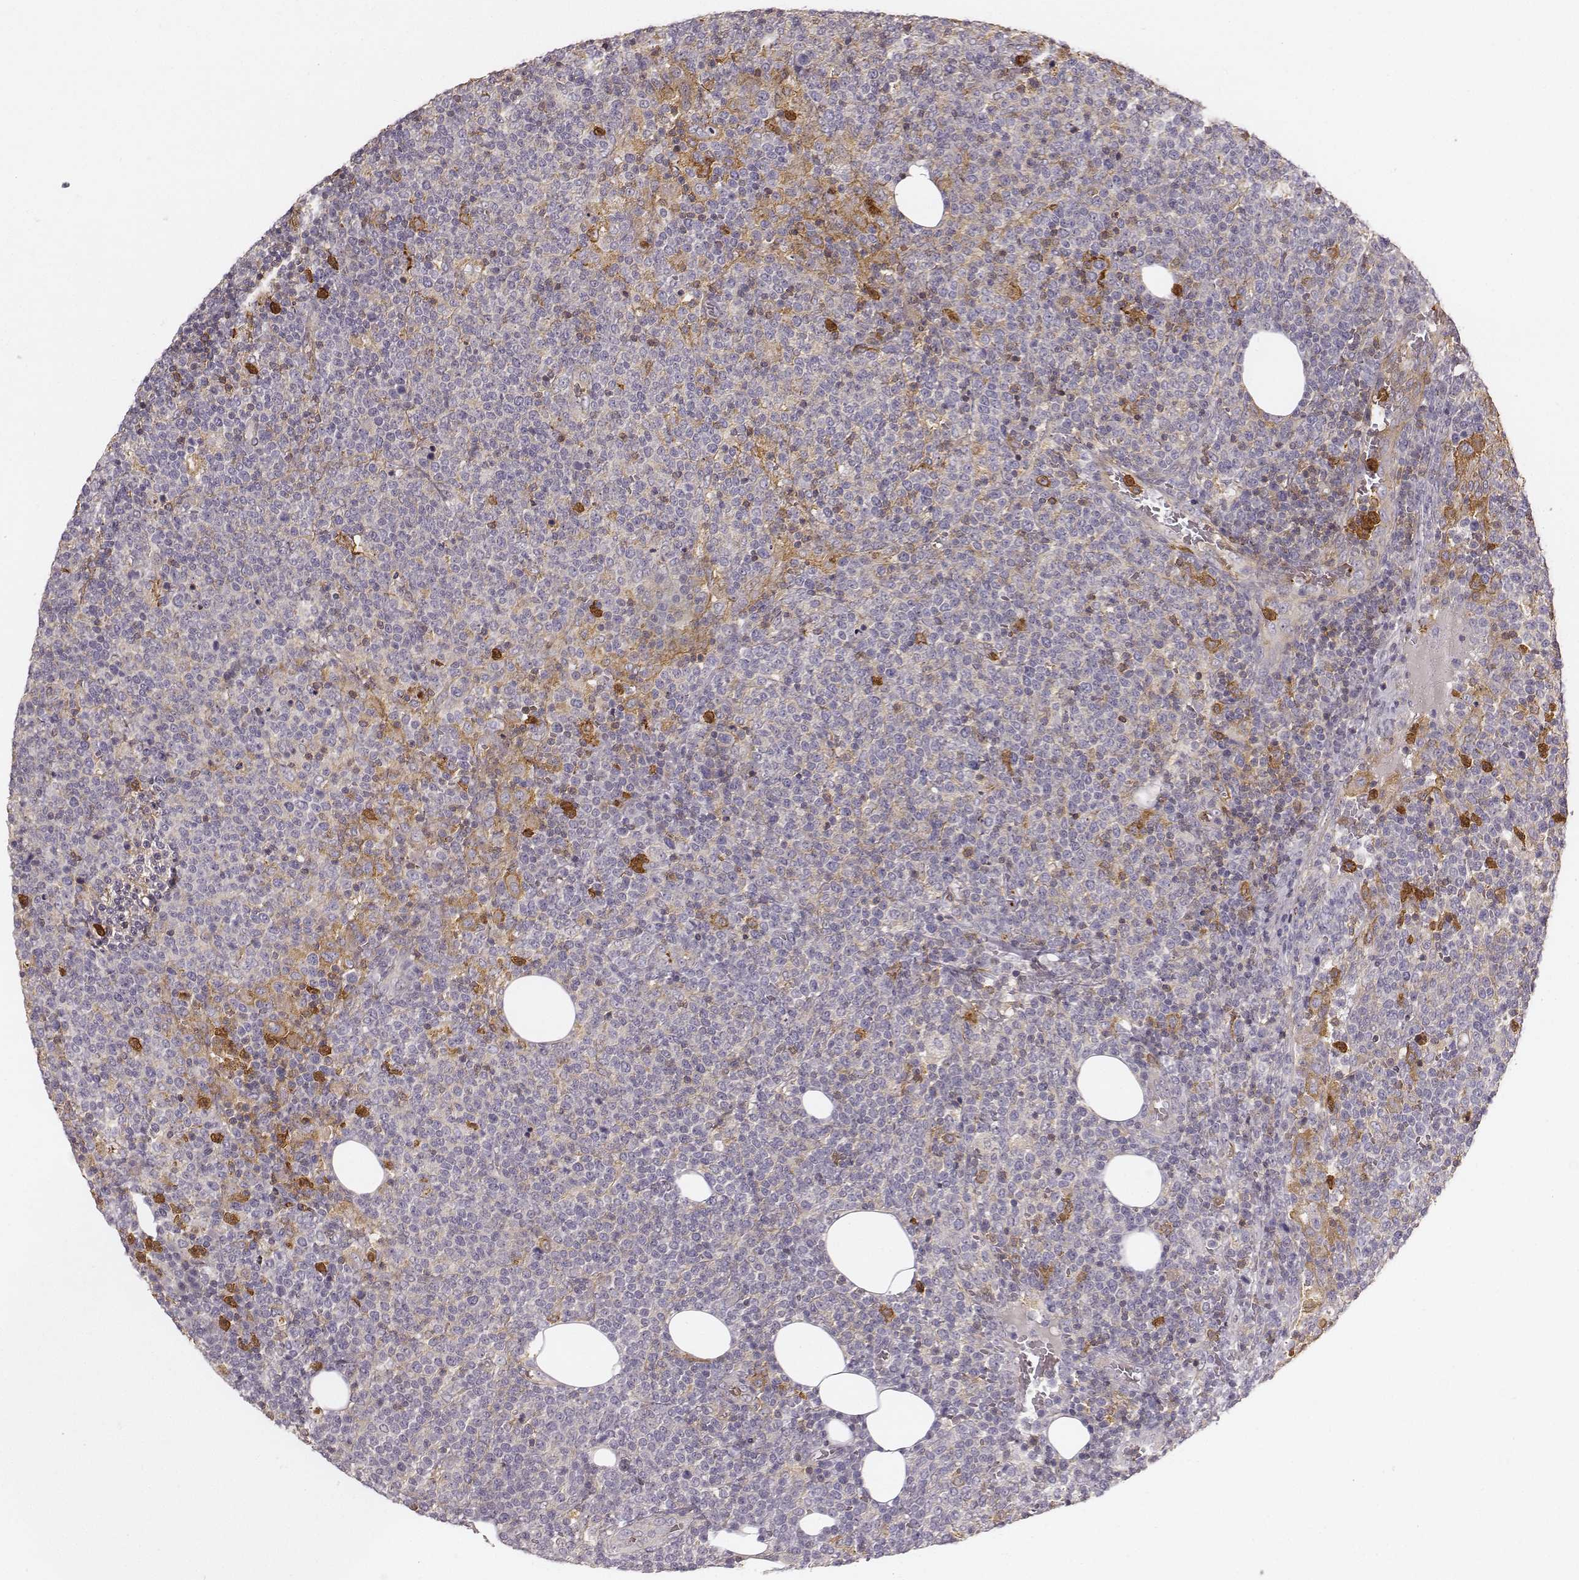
{"staining": {"intensity": "negative", "quantity": "none", "location": "none"}, "tissue": "lymphoma", "cell_type": "Tumor cells", "image_type": "cancer", "snomed": [{"axis": "morphology", "description": "Malignant lymphoma, non-Hodgkin's type, High grade"}, {"axis": "topography", "description": "Lymph node"}], "caption": "The image displays no staining of tumor cells in lymphoma.", "gene": "ZYX", "patient": {"sex": "male", "age": 61}}